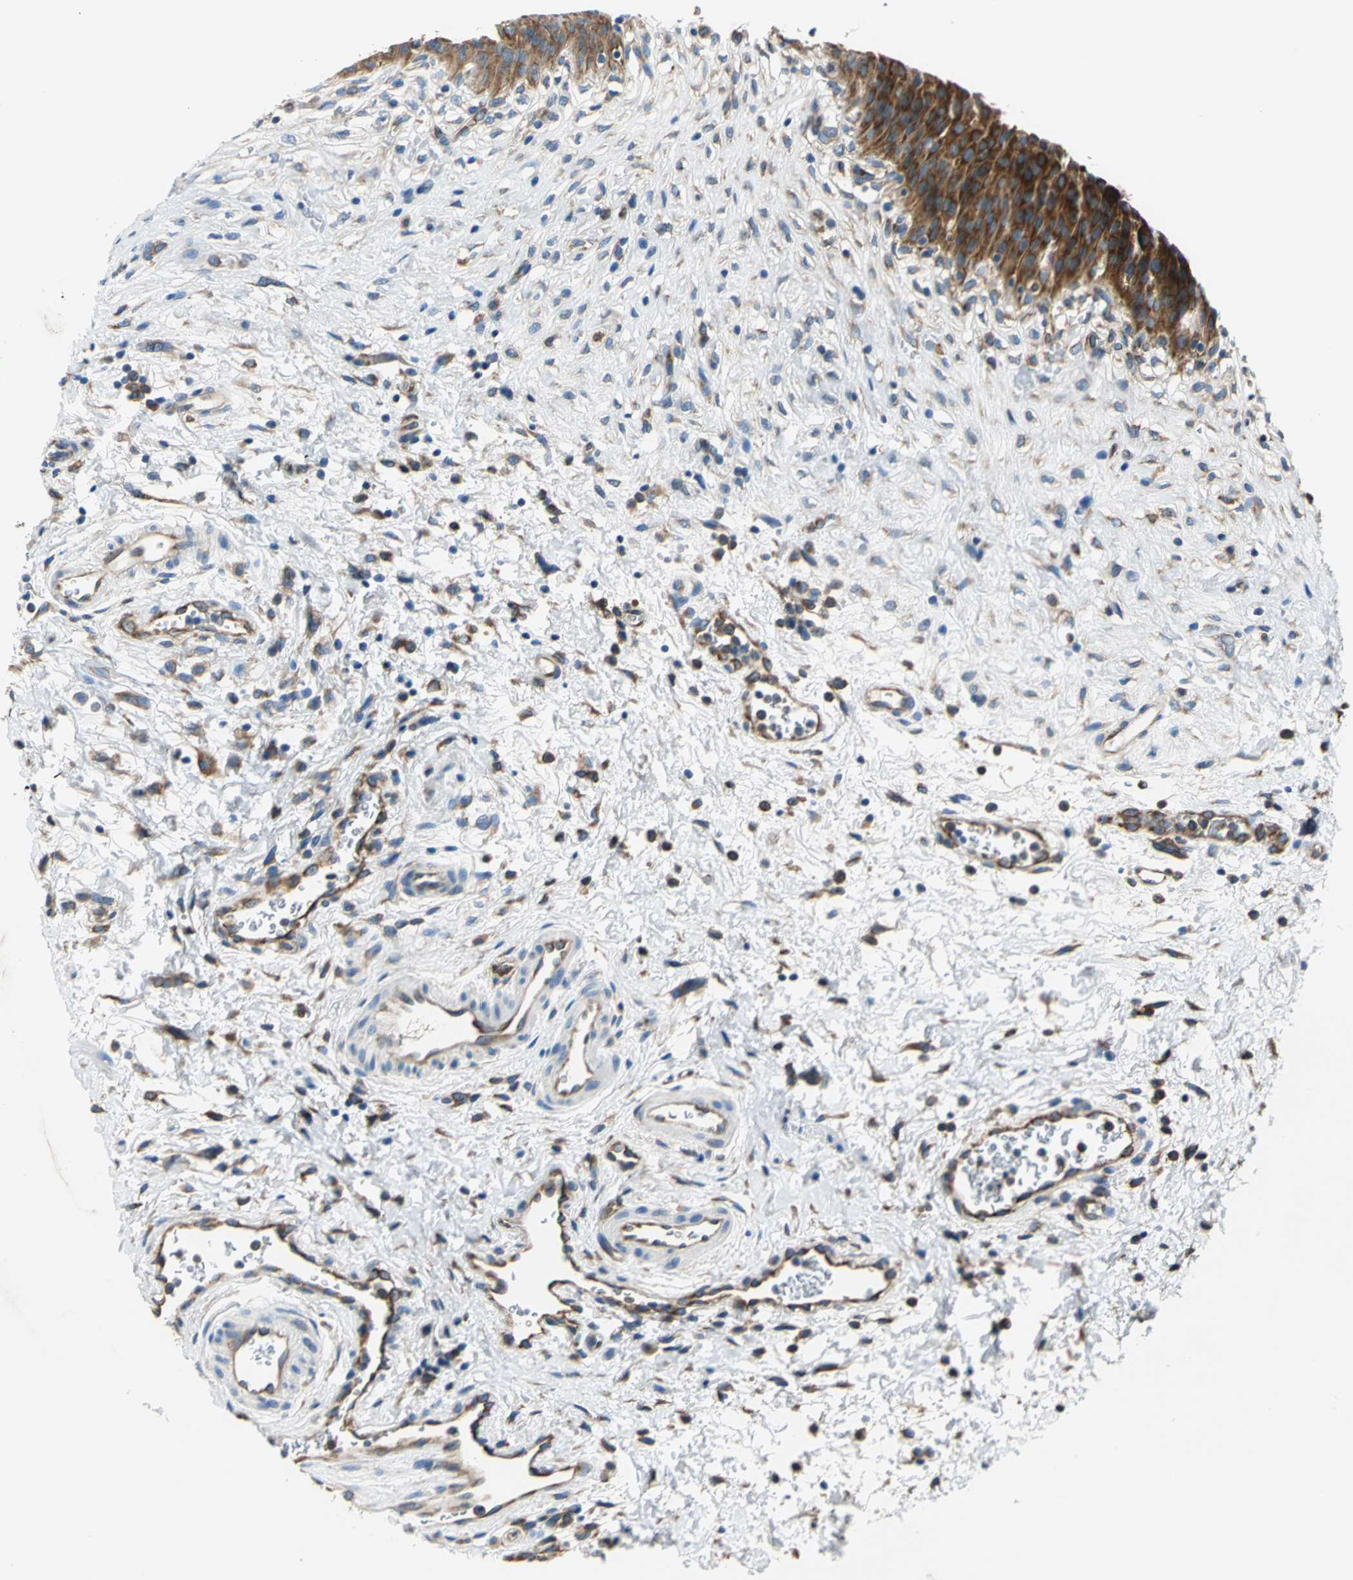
{"staining": {"intensity": "strong", "quantity": ">75%", "location": "cytoplasmic/membranous"}, "tissue": "urinary bladder", "cell_type": "Urothelial cells", "image_type": "normal", "snomed": [{"axis": "morphology", "description": "Normal tissue, NOS"}, {"axis": "morphology", "description": "Dysplasia, NOS"}, {"axis": "topography", "description": "Urinary bladder"}], "caption": "Protein expression analysis of unremarkable urinary bladder demonstrates strong cytoplasmic/membranous positivity in about >75% of urothelial cells. The staining was performed using DAB (3,3'-diaminobenzidine), with brown indicating positive protein expression. Nuclei are stained blue with hematoxylin.", "gene": "TRIM25", "patient": {"sex": "male", "age": 35}}